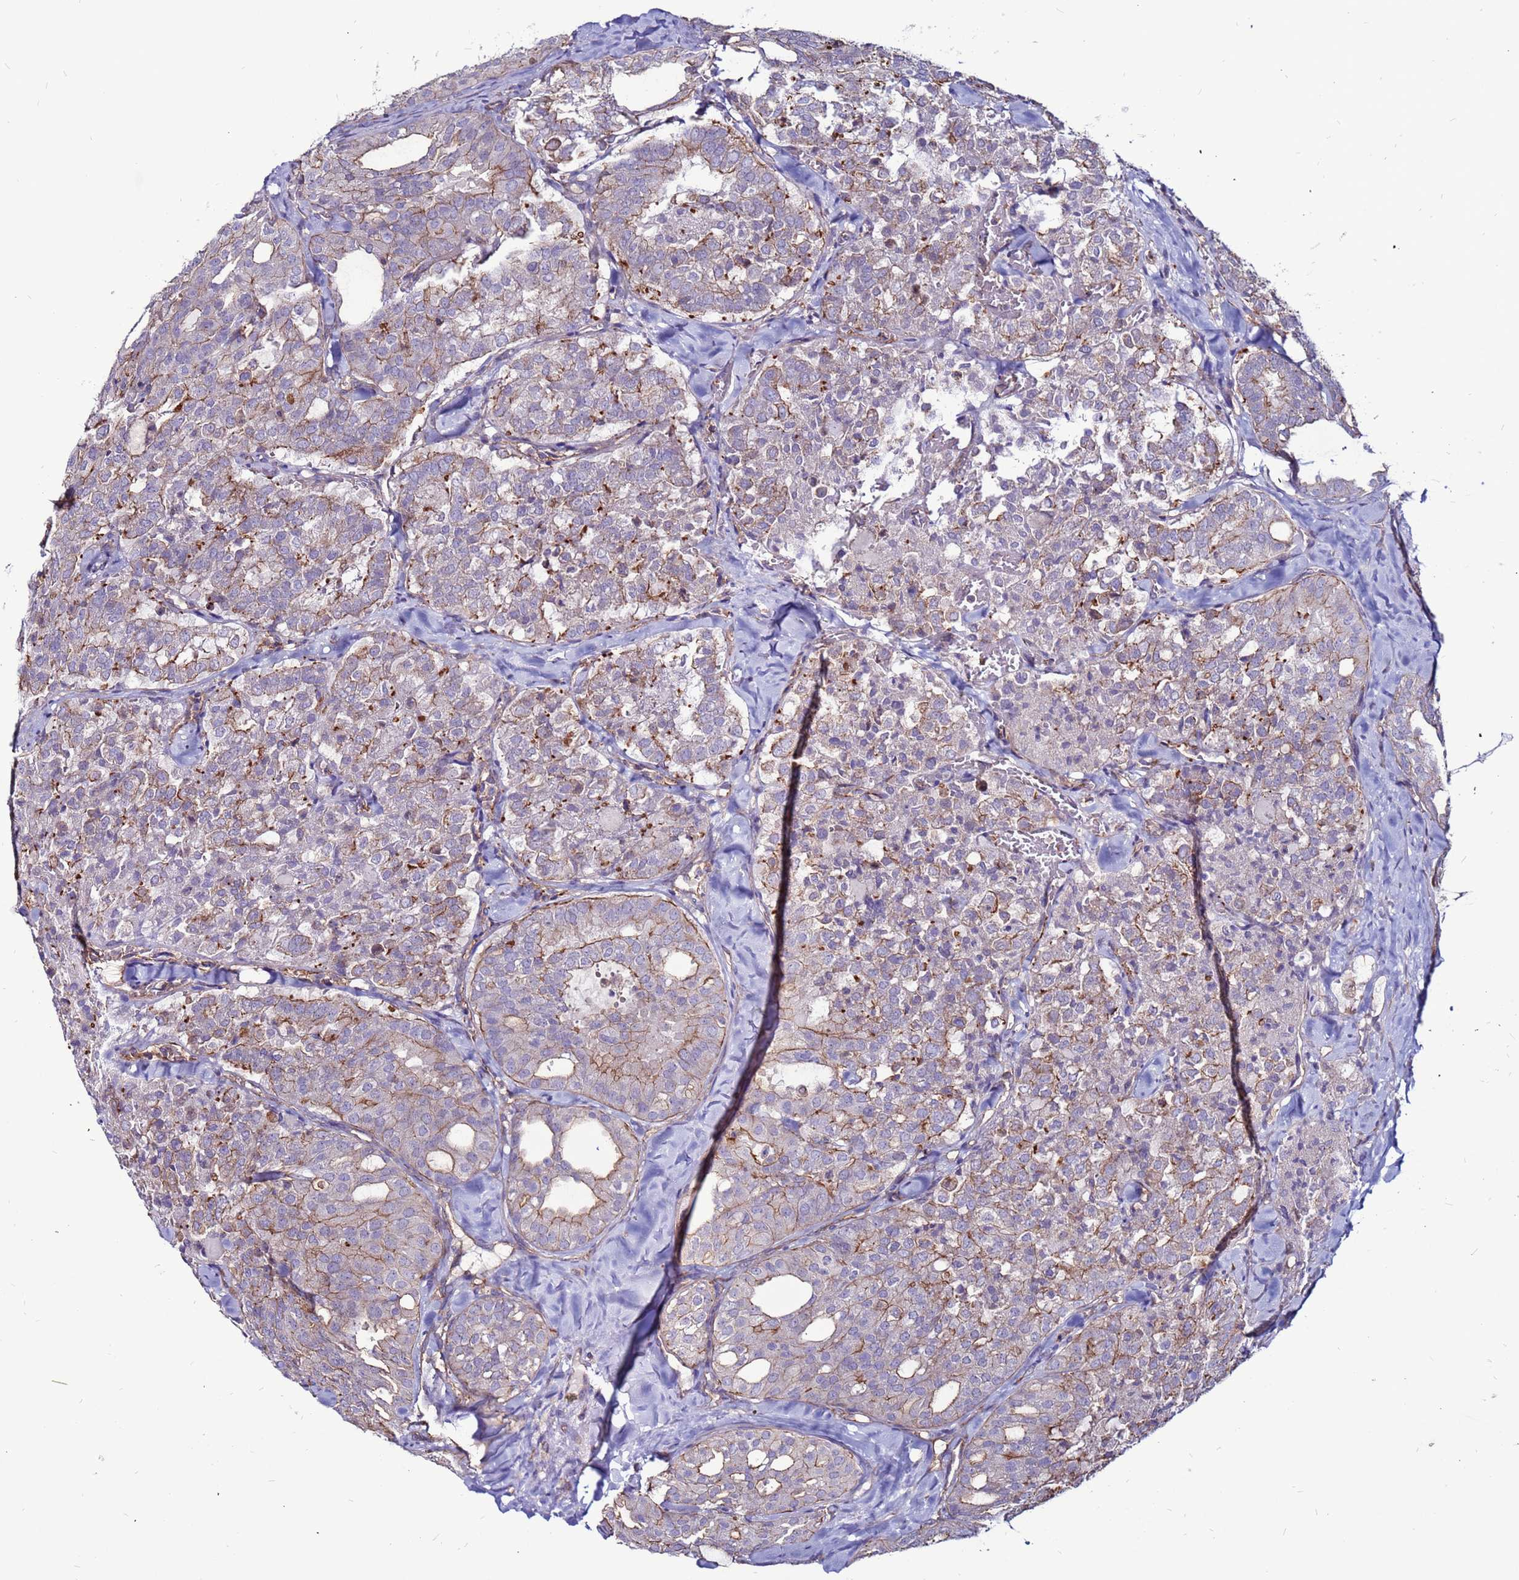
{"staining": {"intensity": "moderate", "quantity": "<25%", "location": "cytoplasmic/membranous"}, "tissue": "thyroid cancer", "cell_type": "Tumor cells", "image_type": "cancer", "snomed": [{"axis": "morphology", "description": "Follicular adenoma carcinoma, NOS"}, {"axis": "topography", "description": "Thyroid gland"}], "caption": "Human thyroid cancer stained with a brown dye displays moderate cytoplasmic/membranous positive staining in approximately <25% of tumor cells.", "gene": "NRN1L", "patient": {"sex": "male", "age": 75}}